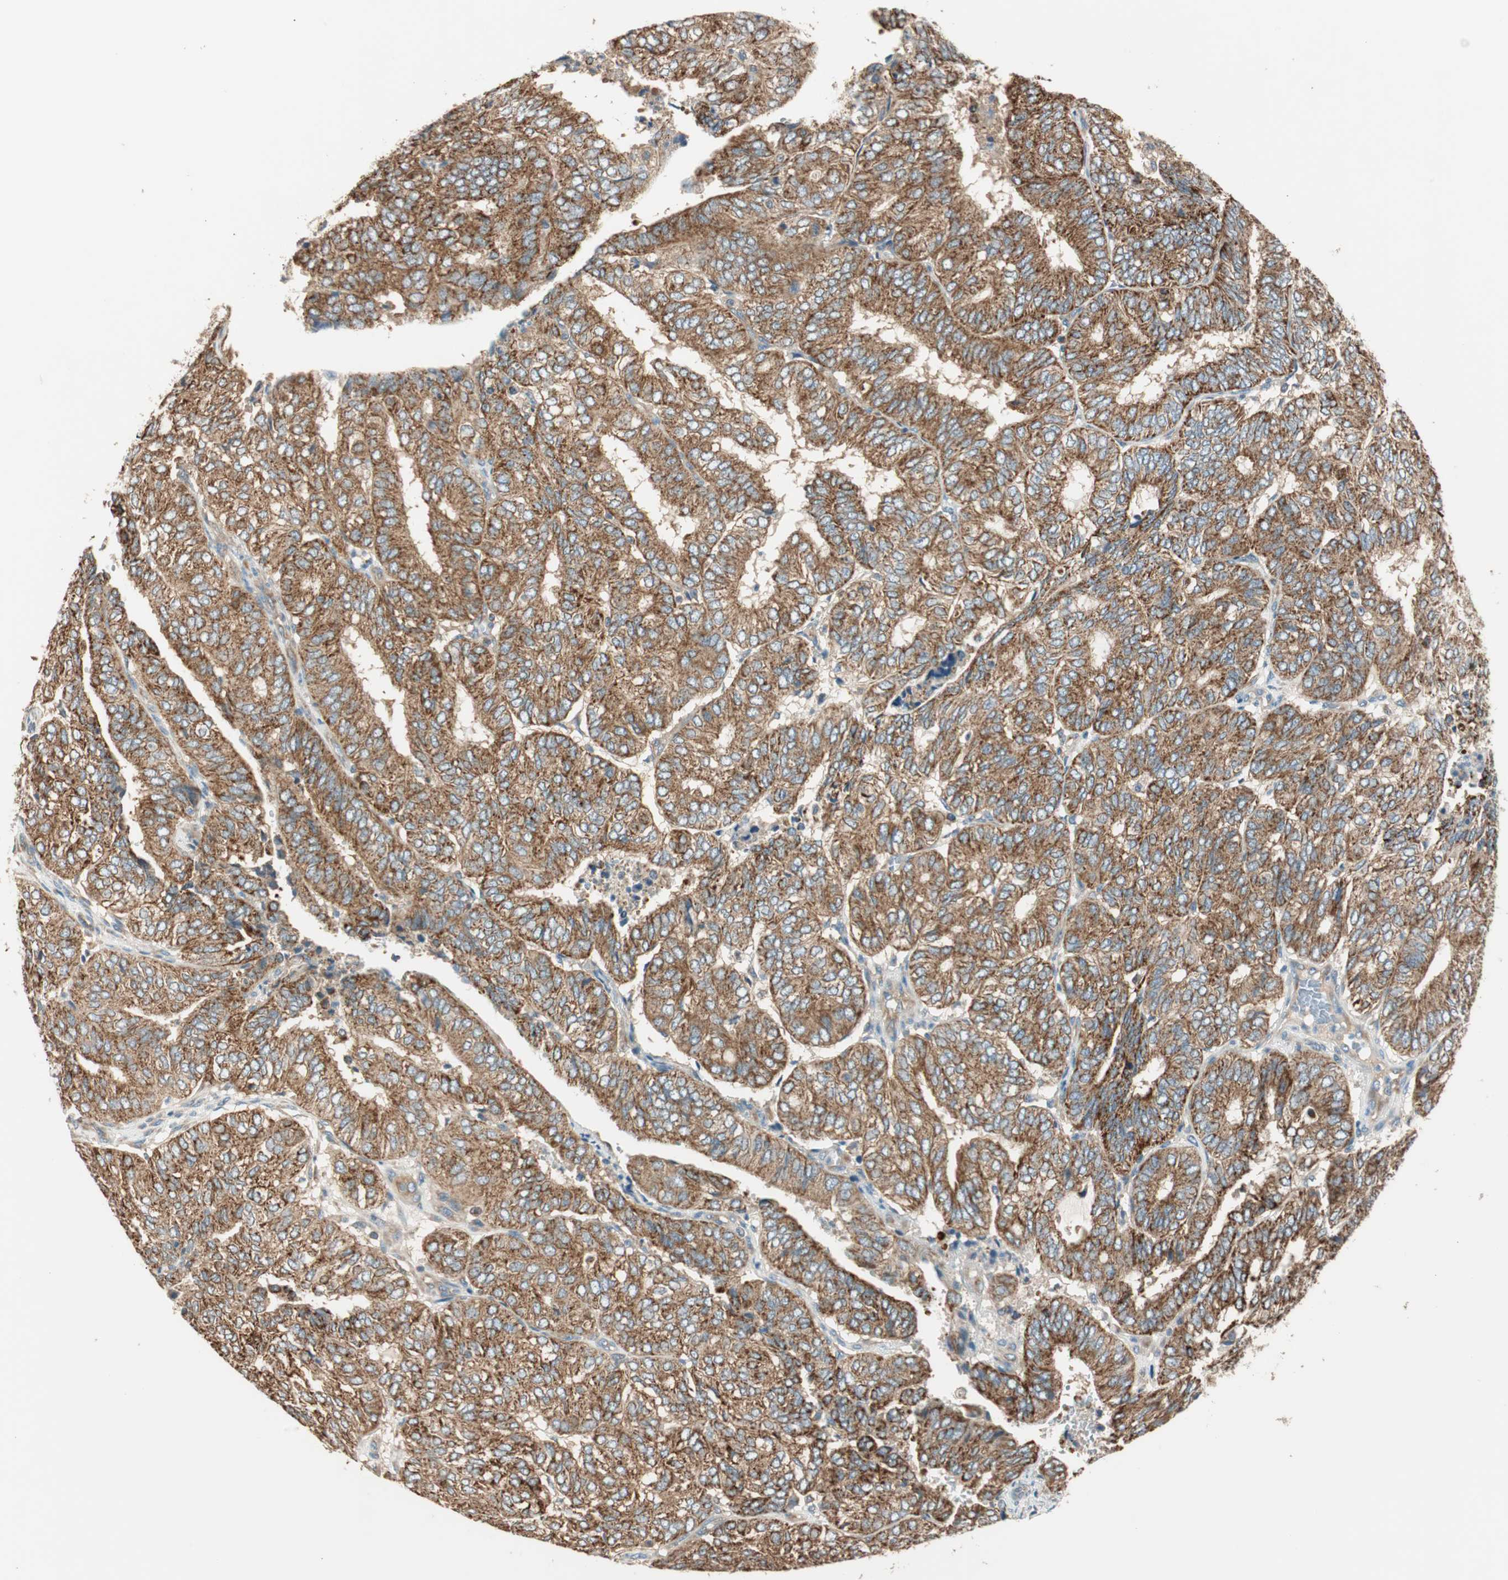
{"staining": {"intensity": "strong", "quantity": ">75%", "location": "cytoplasmic/membranous"}, "tissue": "endometrial cancer", "cell_type": "Tumor cells", "image_type": "cancer", "snomed": [{"axis": "morphology", "description": "Adenocarcinoma, NOS"}, {"axis": "topography", "description": "Uterus"}], "caption": "Immunohistochemical staining of human endometrial cancer displays high levels of strong cytoplasmic/membranous protein positivity in approximately >75% of tumor cells.", "gene": "CC2D1A", "patient": {"sex": "female", "age": 60}}